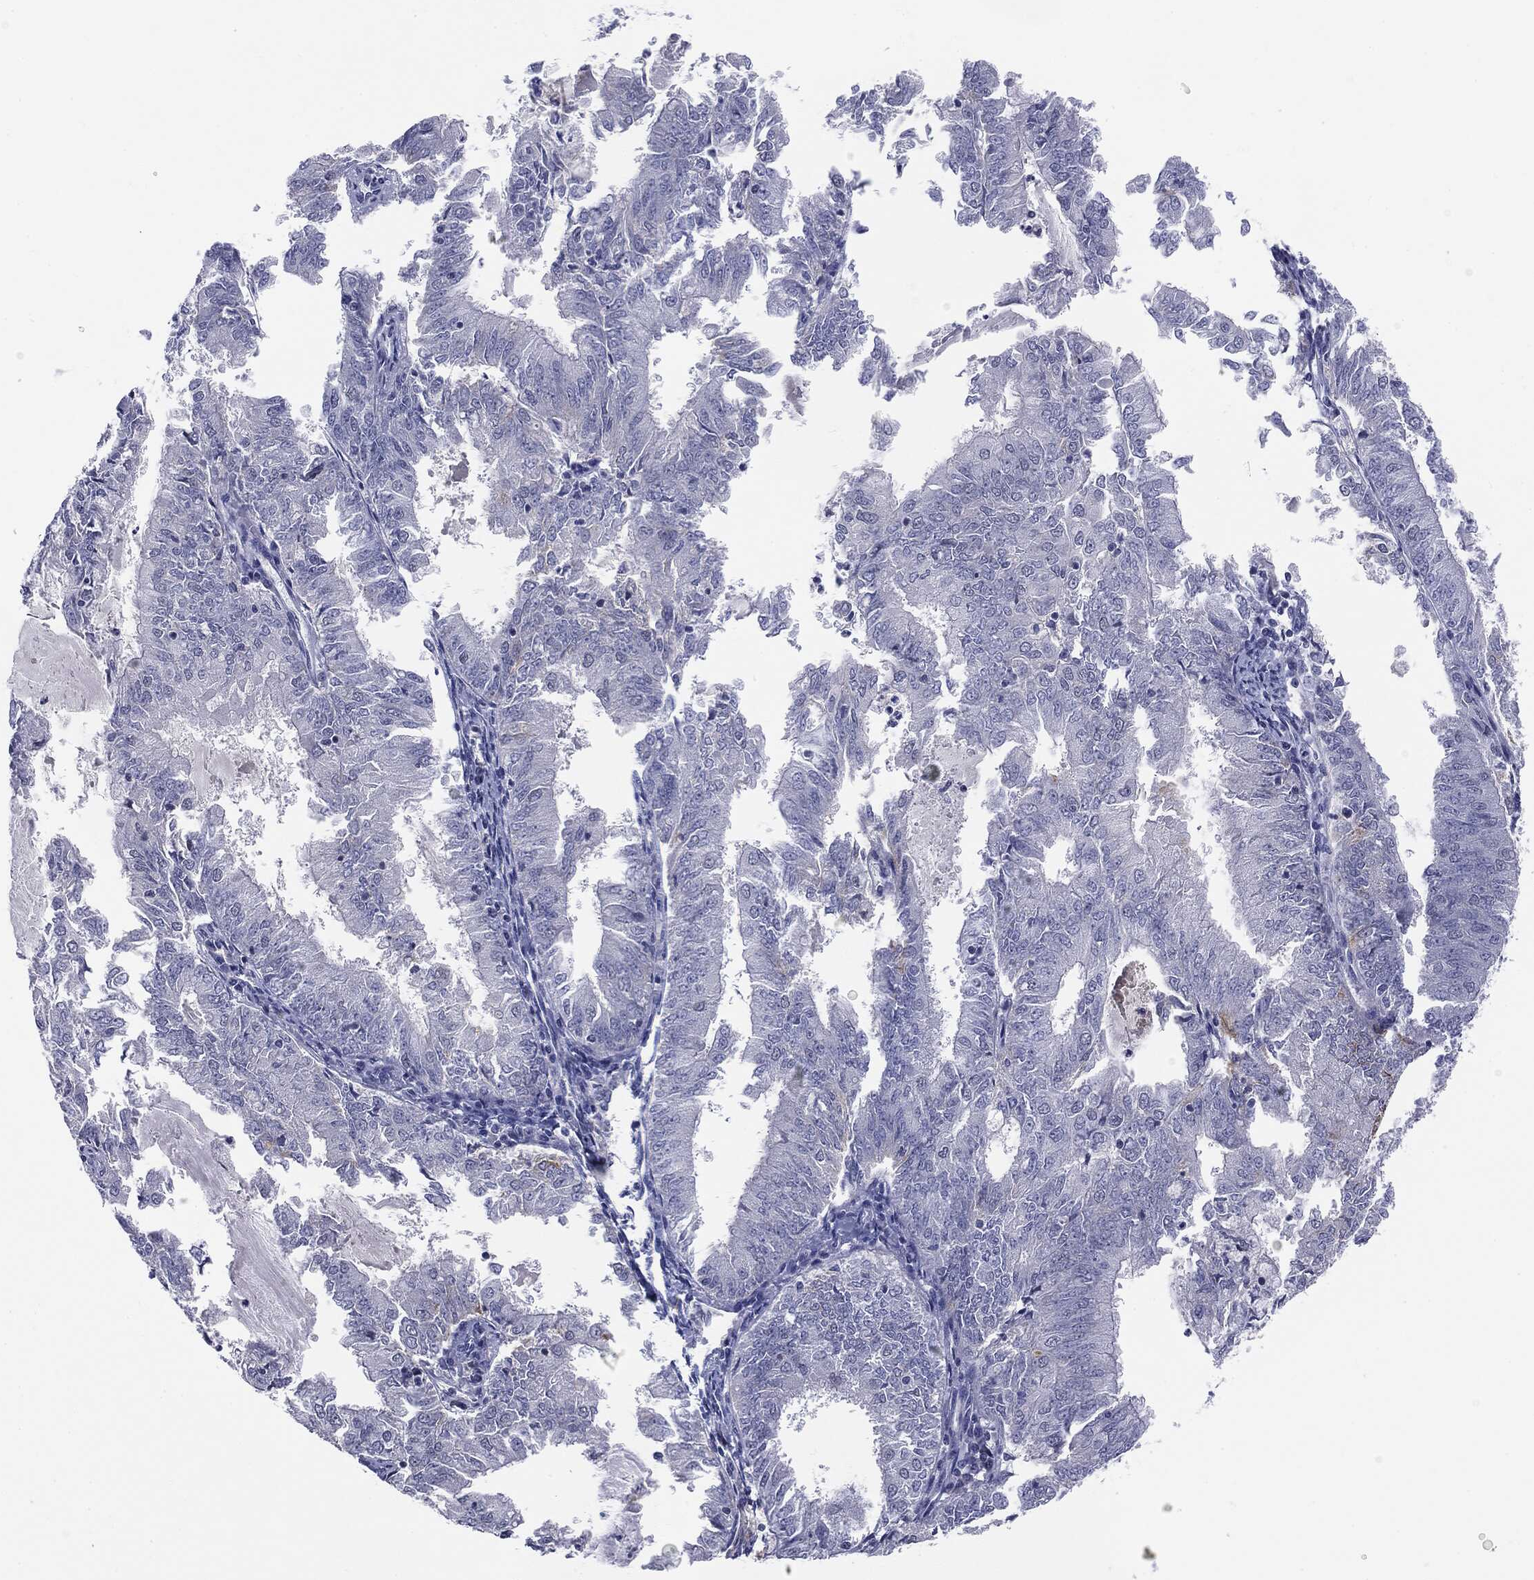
{"staining": {"intensity": "negative", "quantity": "none", "location": "none"}, "tissue": "endometrial cancer", "cell_type": "Tumor cells", "image_type": "cancer", "snomed": [{"axis": "morphology", "description": "Adenocarcinoma, NOS"}, {"axis": "topography", "description": "Endometrium"}], "caption": "A histopathology image of human endometrial cancer is negative for staining in tumor cells.", "gene": "SLC5A5", "patient": {"sex": "female", "age": 57}}